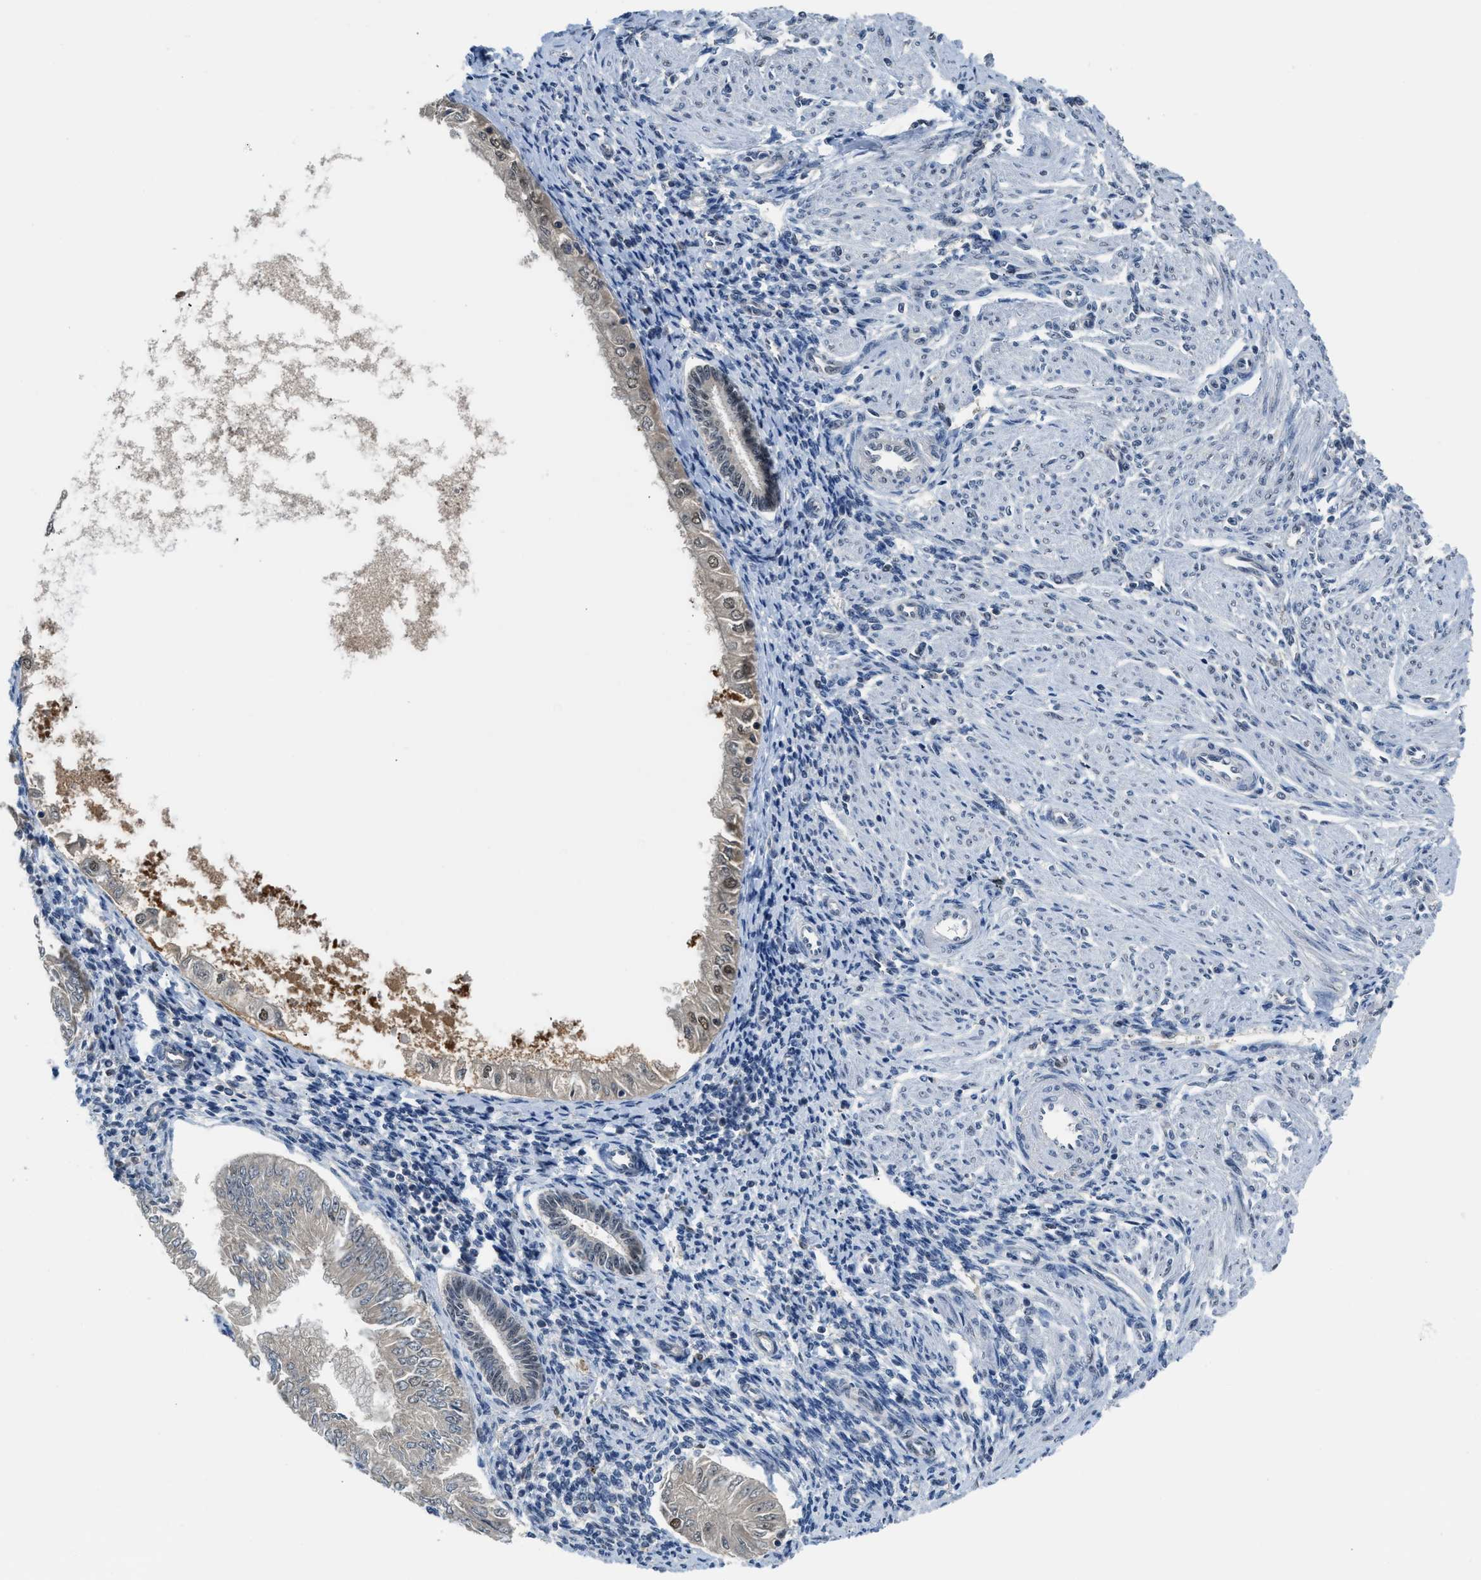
{"staining": {"intensity": "negative", "quantity": "none", "location": "none"}, "tissue": "endometrial cancer", "cell_type": "Tumor cells", "image_type": "cancer", "snomed": [{"axis": "morphology", "description": "Normal tissue, NOS"}, {"axis": "morphology", "description": "Adenocarcinoma, NOS"}, {"axis": "topography", "description": "Endometrium"}], "caption": "A micrograph of endometrial adenocarcinoma stained for a protein displays no brown staining in tumor cells. (Stains: DAB immunohistochemistry (IHC) with hematoxylin counter stain, Microscopy: brightfield microscopy at high magnification).", "gene": "ALX1", "patient": {"sex": "female", "age": 53}}